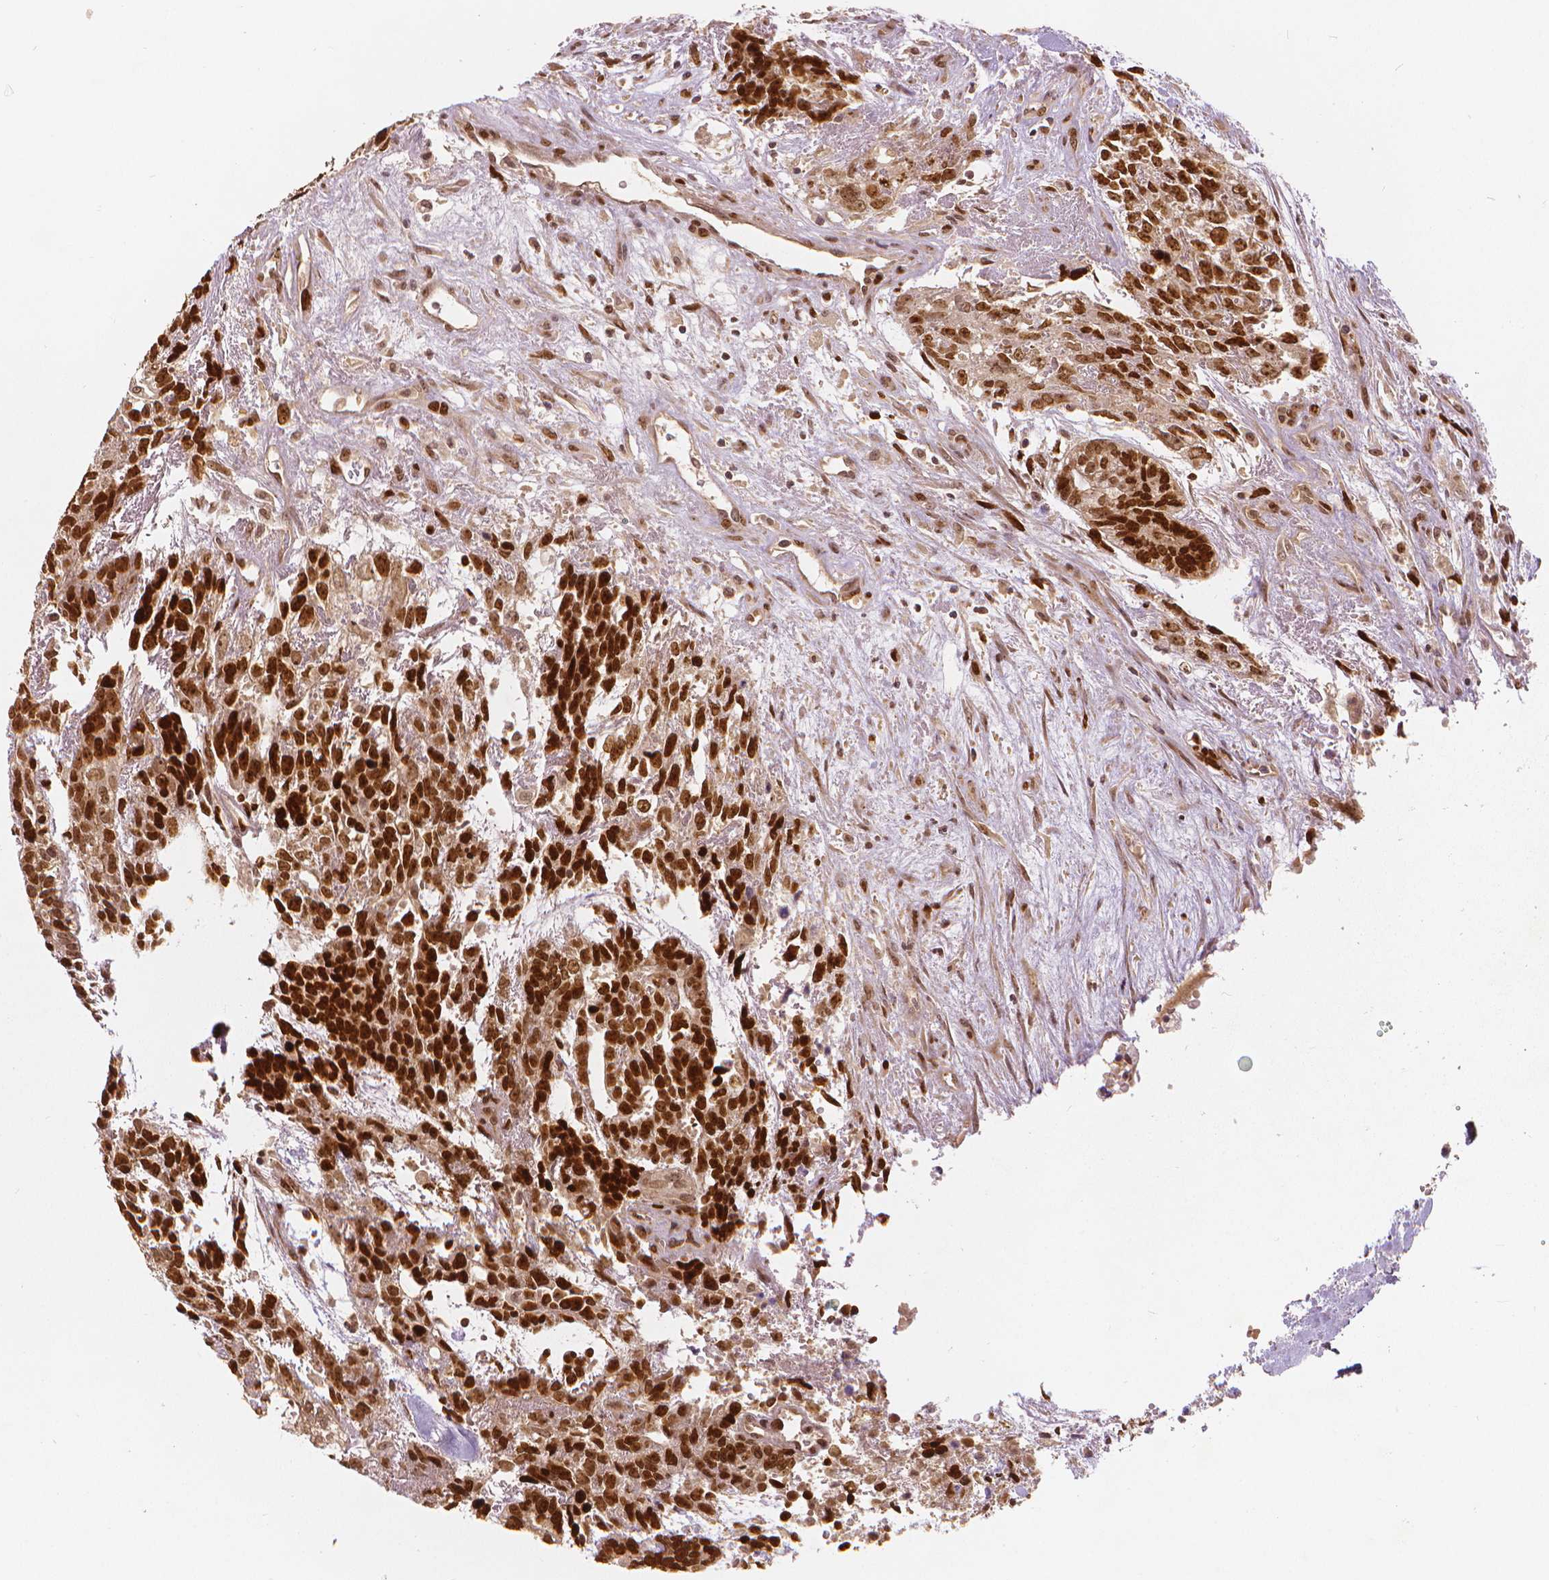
{"staining": {"intensity": "strong", "quantity": ">75%", "location": "nuclear"}, "tissue": "testis cancer", "cell_type": "Tumor cells", "image_type": "cancer", "snomed": [{"axis": "morphology", "description": "Carcinoma, Embryonal, NOS"}, {"axis": "topography", "description": "Testis"}], "caption": "Strong nuclear positivity is identified in approximately >75% of tumor cells in testis cancer. (DAB (3,3'-diaminobenzidine) = brown stain, brightfield microscopy at high magnification).", "gene": "NSD2", "patient": {"sex": "male", "age": 23}}